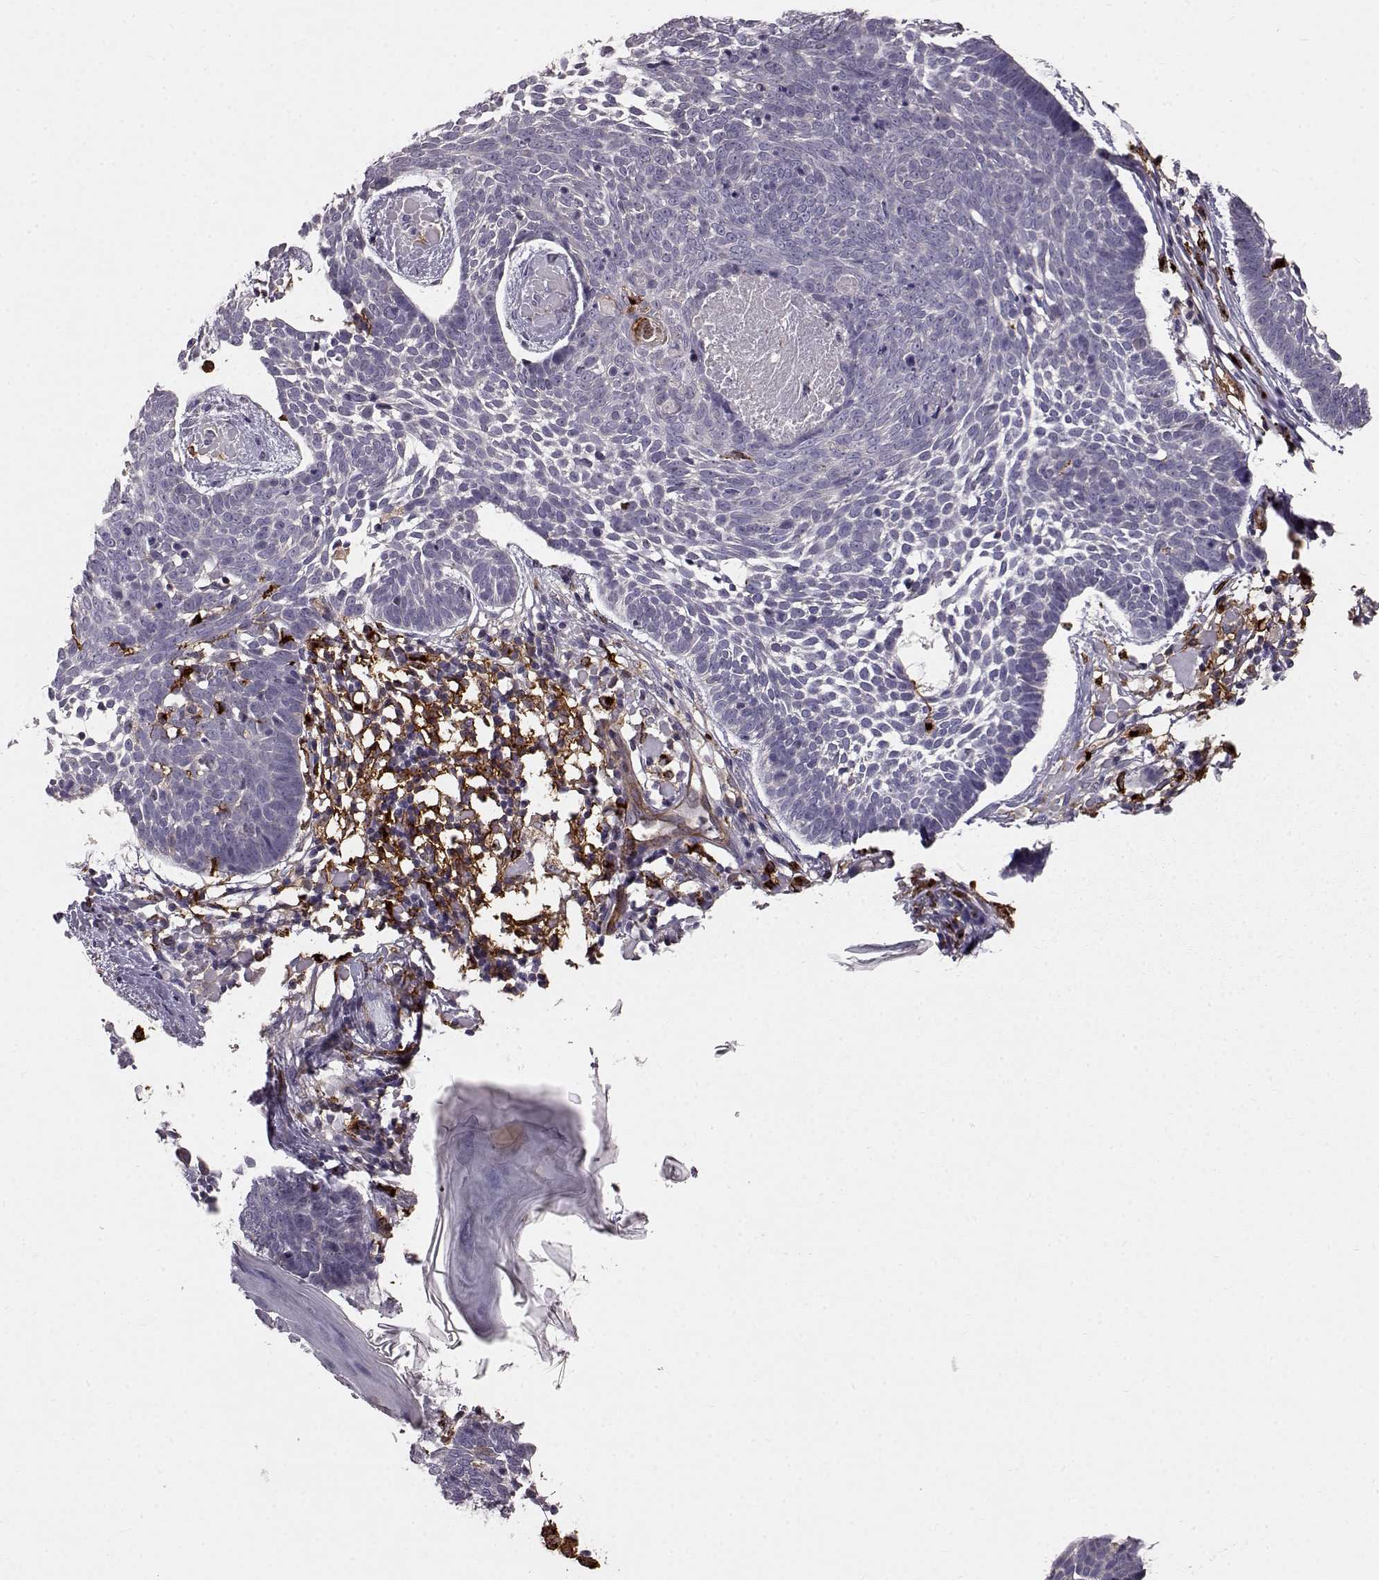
{"staining": {"intensity": "negative", "quantity": "none", "location": "none"}, "tissue": "skin cancer", "cell_type": "Tumor cells", "image_type": "cancer", "snomed": [{"axis": "morphology", "description": "Basal cell carcinoma"}, {"axis": "topography", "description": "Skin"}], "caption": "Immunohistochemistry (IHC) photomicrograph of skin cancer (basal cell carcinoma) stained for a protein (brown), which shows no staining in tumor cells.", "gene": "CCNF", "patient": {"sex": "male", "age": 85}}